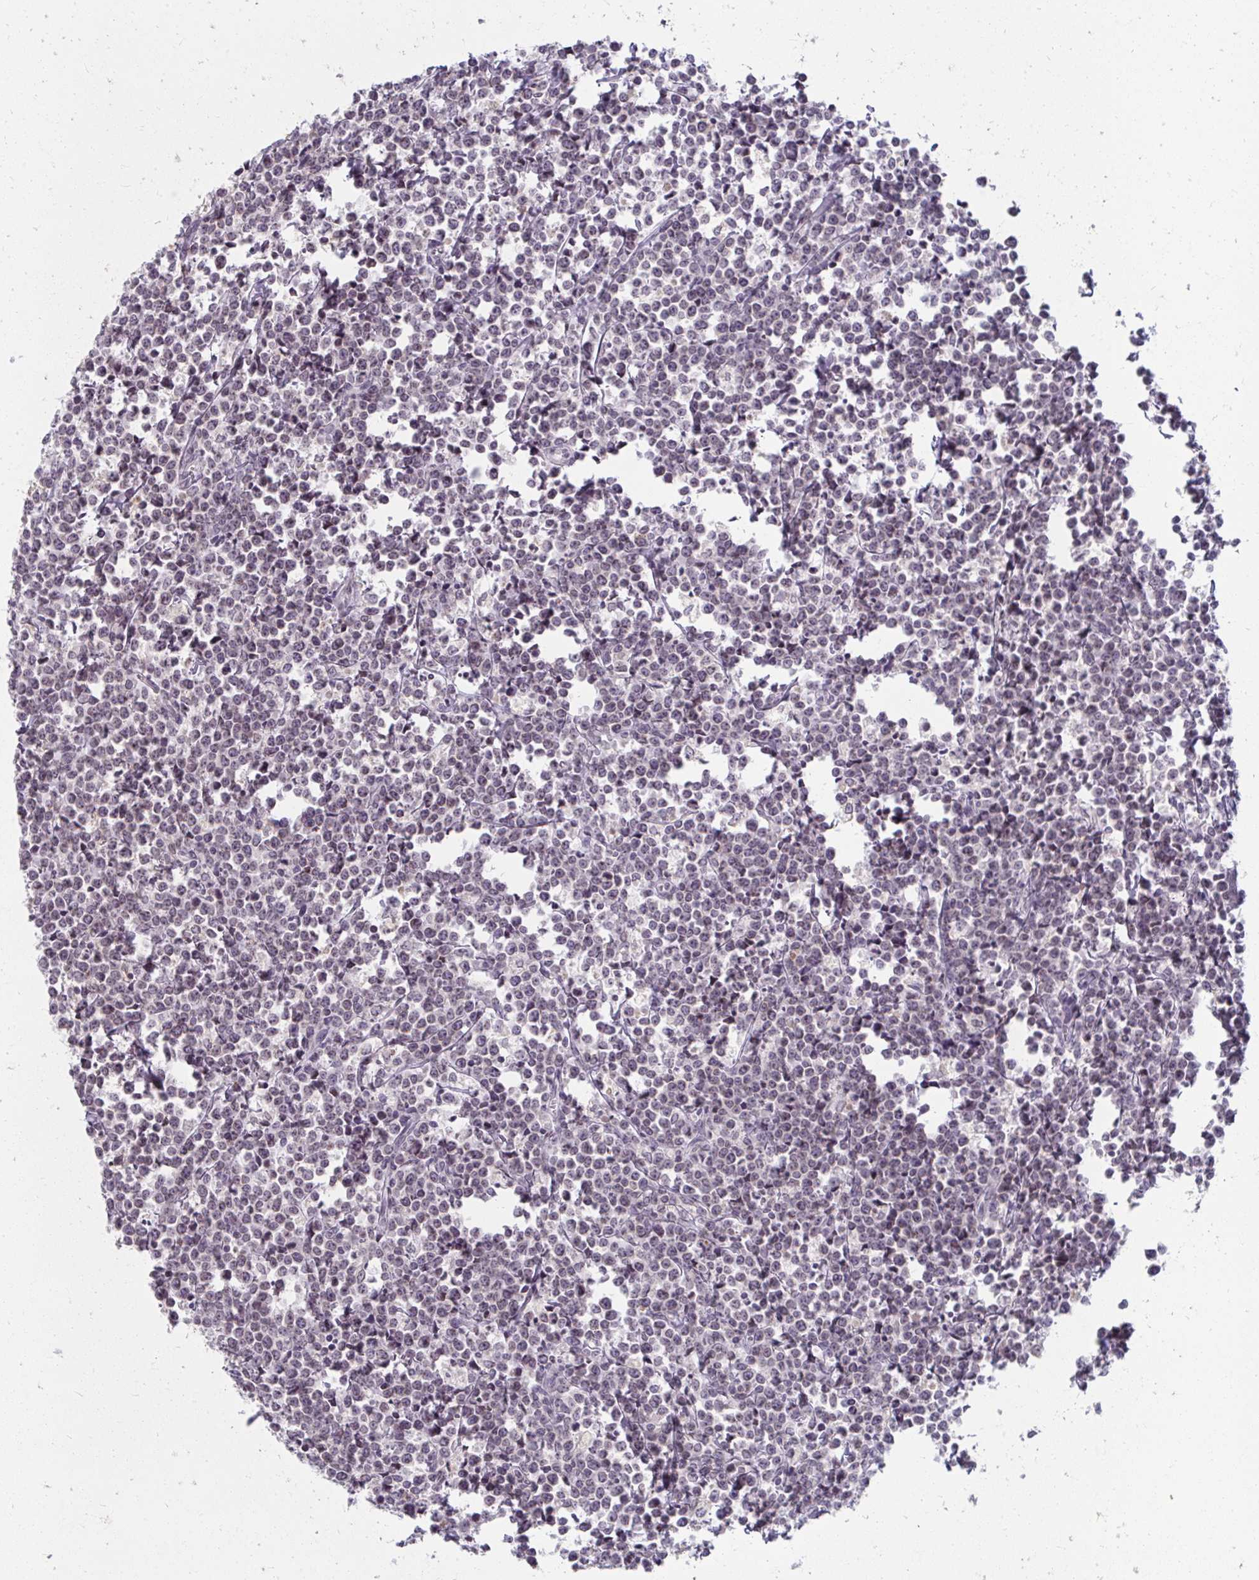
{"staining": {"intensity": "weak", "quantity": "25%-75%", "location": "nuclear"}, "tissue": "lymphoma", "cell_type": "Tumor cells", "image_type": "cancer", "snomed": [{"axis": "morphology", "description": "Malignant lymphoma, non-Hodgkin's type, High grade"}, {"axis": "topography", "description": "Small intestine"}], "caption": "Malignant lymphoma, non-Hodgkin's type (high-grade) stained with DAB immunohistochemistry (IHC) shows low levels of weak nuclear positivity in about 25%-75% of tumor cells.", "gene": "NUP133", "patient": {"sex": "female", "age": 56}}